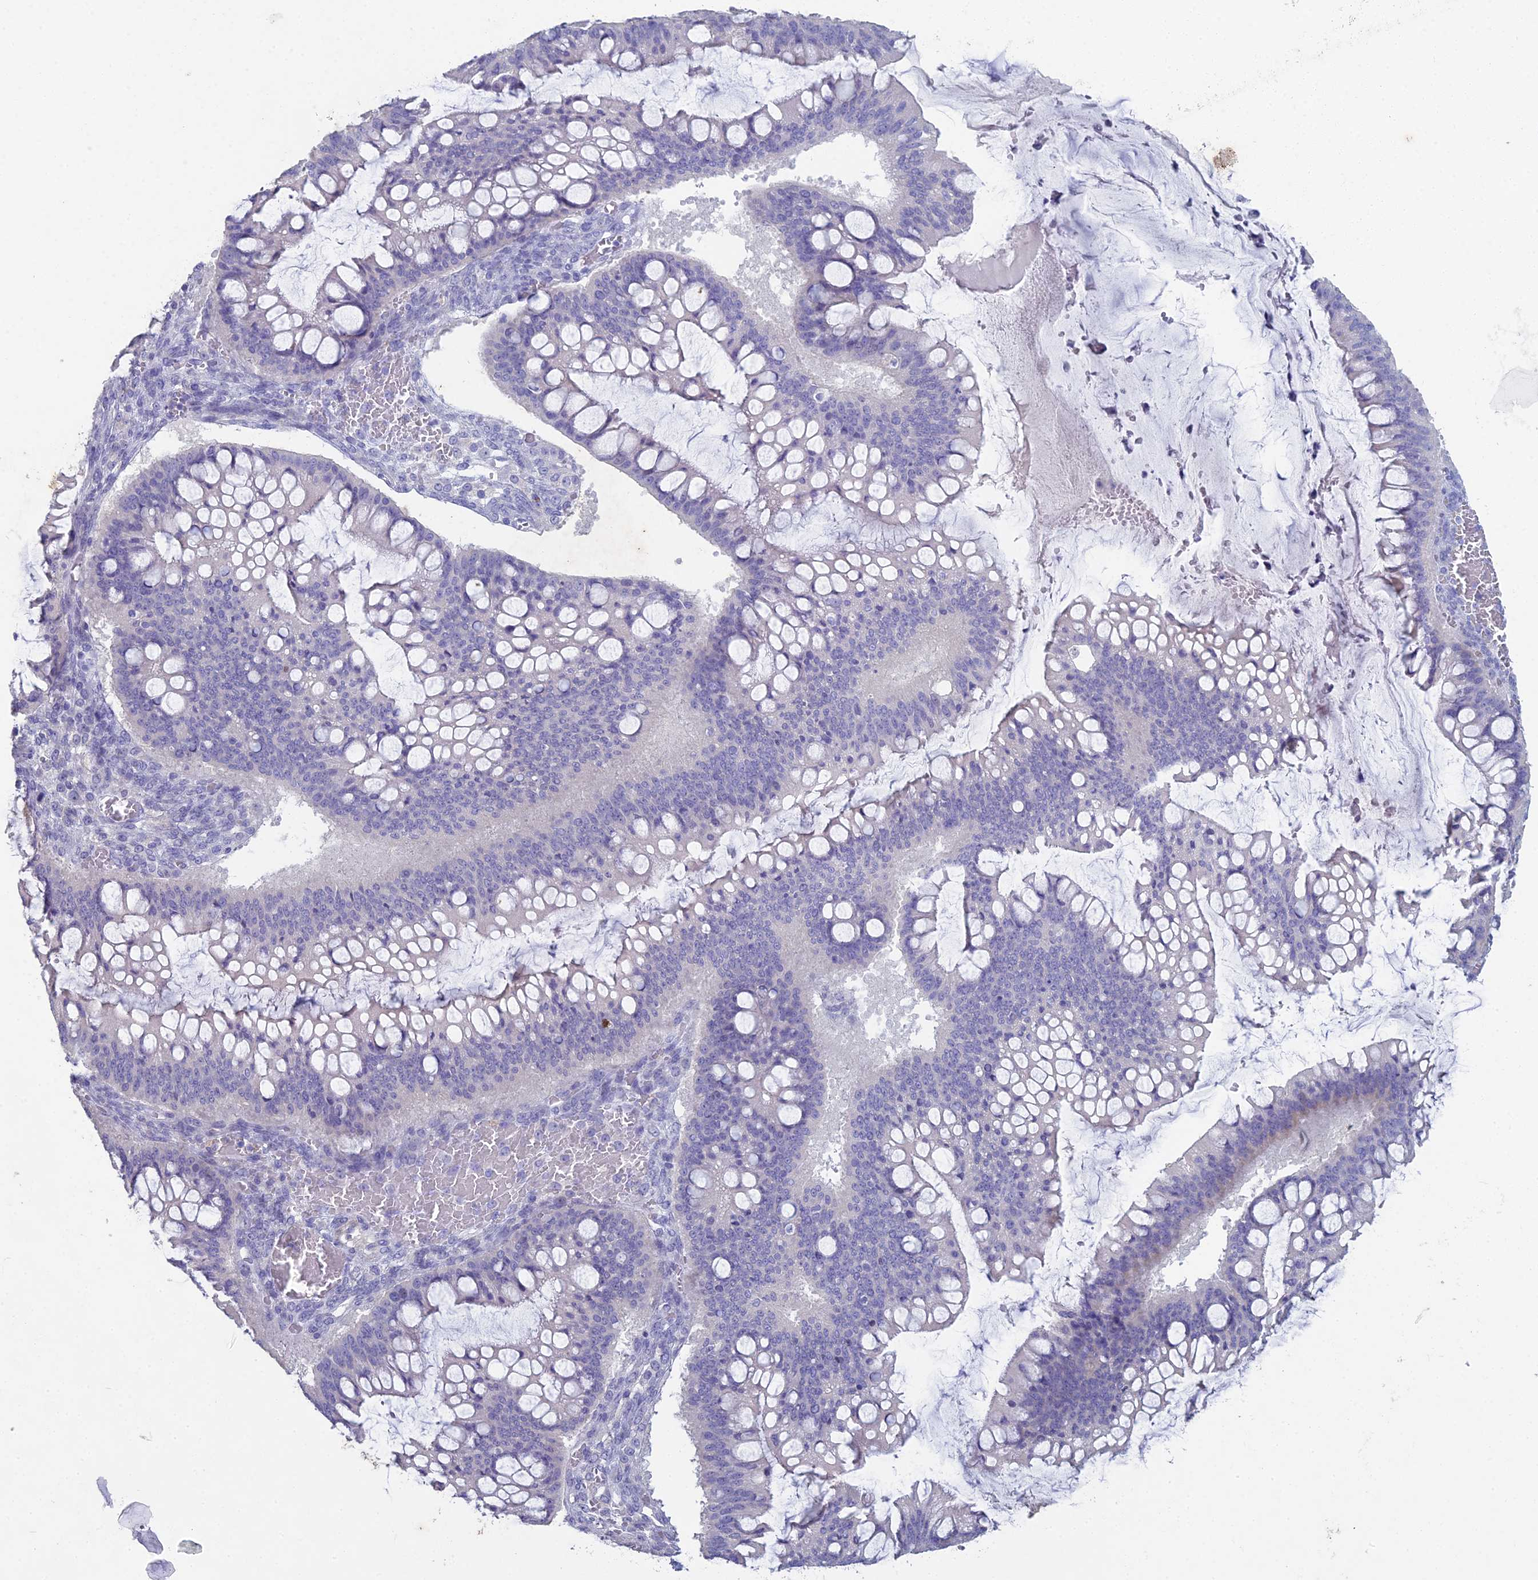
{"staining": {"intensity": "negative", "quantity": "none", "location": "none"}, "tissue": "ovarian cancer", "cell_type": "Tumor cells", "image_type": "cancer", "snomed": [{"axis": "morphology", "description": "Cystadenocarcinoma, mucinous, NOS"}, {"axis": "topography", "description": "Ovary"}], "caption": "High power microscopy image of an immunohistochemistry photomicrograph of ovarian mucinous cystadenocarcinoma, revealing no significant positivity in tumor cells. (Brightfield microscopy of DAB (3,3'-diaminobenzidine) immunohistochemistry at high magnification).", "gene": "NCAM1", "patient": {"sex": "female", "age": 73}}